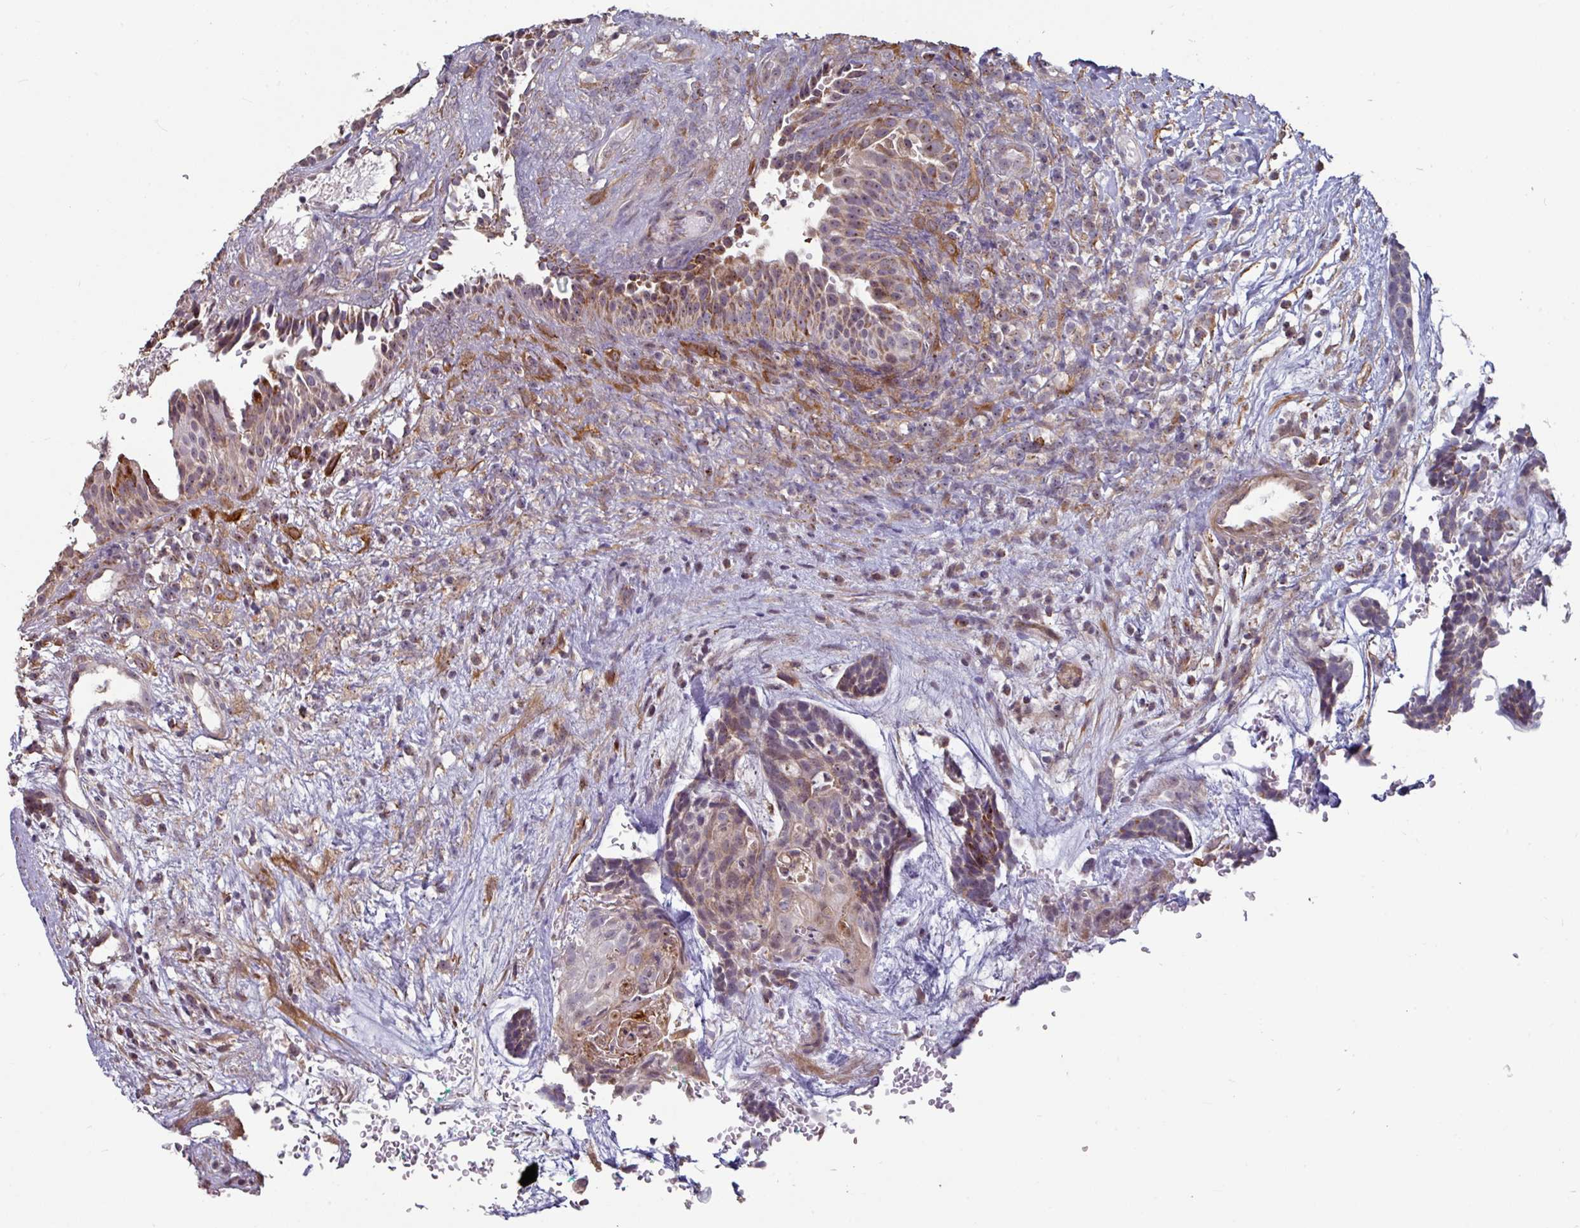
{"staining": {"intensity": "moderate", "quantity": "25%-75%", "location": "cytoplasmic/membranous"}, "tissue": "head and neck cancer", "cell_type": "Tumor cells", "image_type": "cancer", "snomed": [{"axis": "morphology", "description": "Adenocarcinoma, NOS"}, {"axis": "topography", "description": "Subcutis"}, {"axis": "topography", "description": "Head-Neck"}], "caption": "This is a histology image of immunohistochemistry staining of head and neck cancer (adenocarcinoma), which shows moderate expression in the cytoplasmic/membranous of tumor cells.", "gene": "OR2D3", "patient": {"sex": "female", "age": 73}}